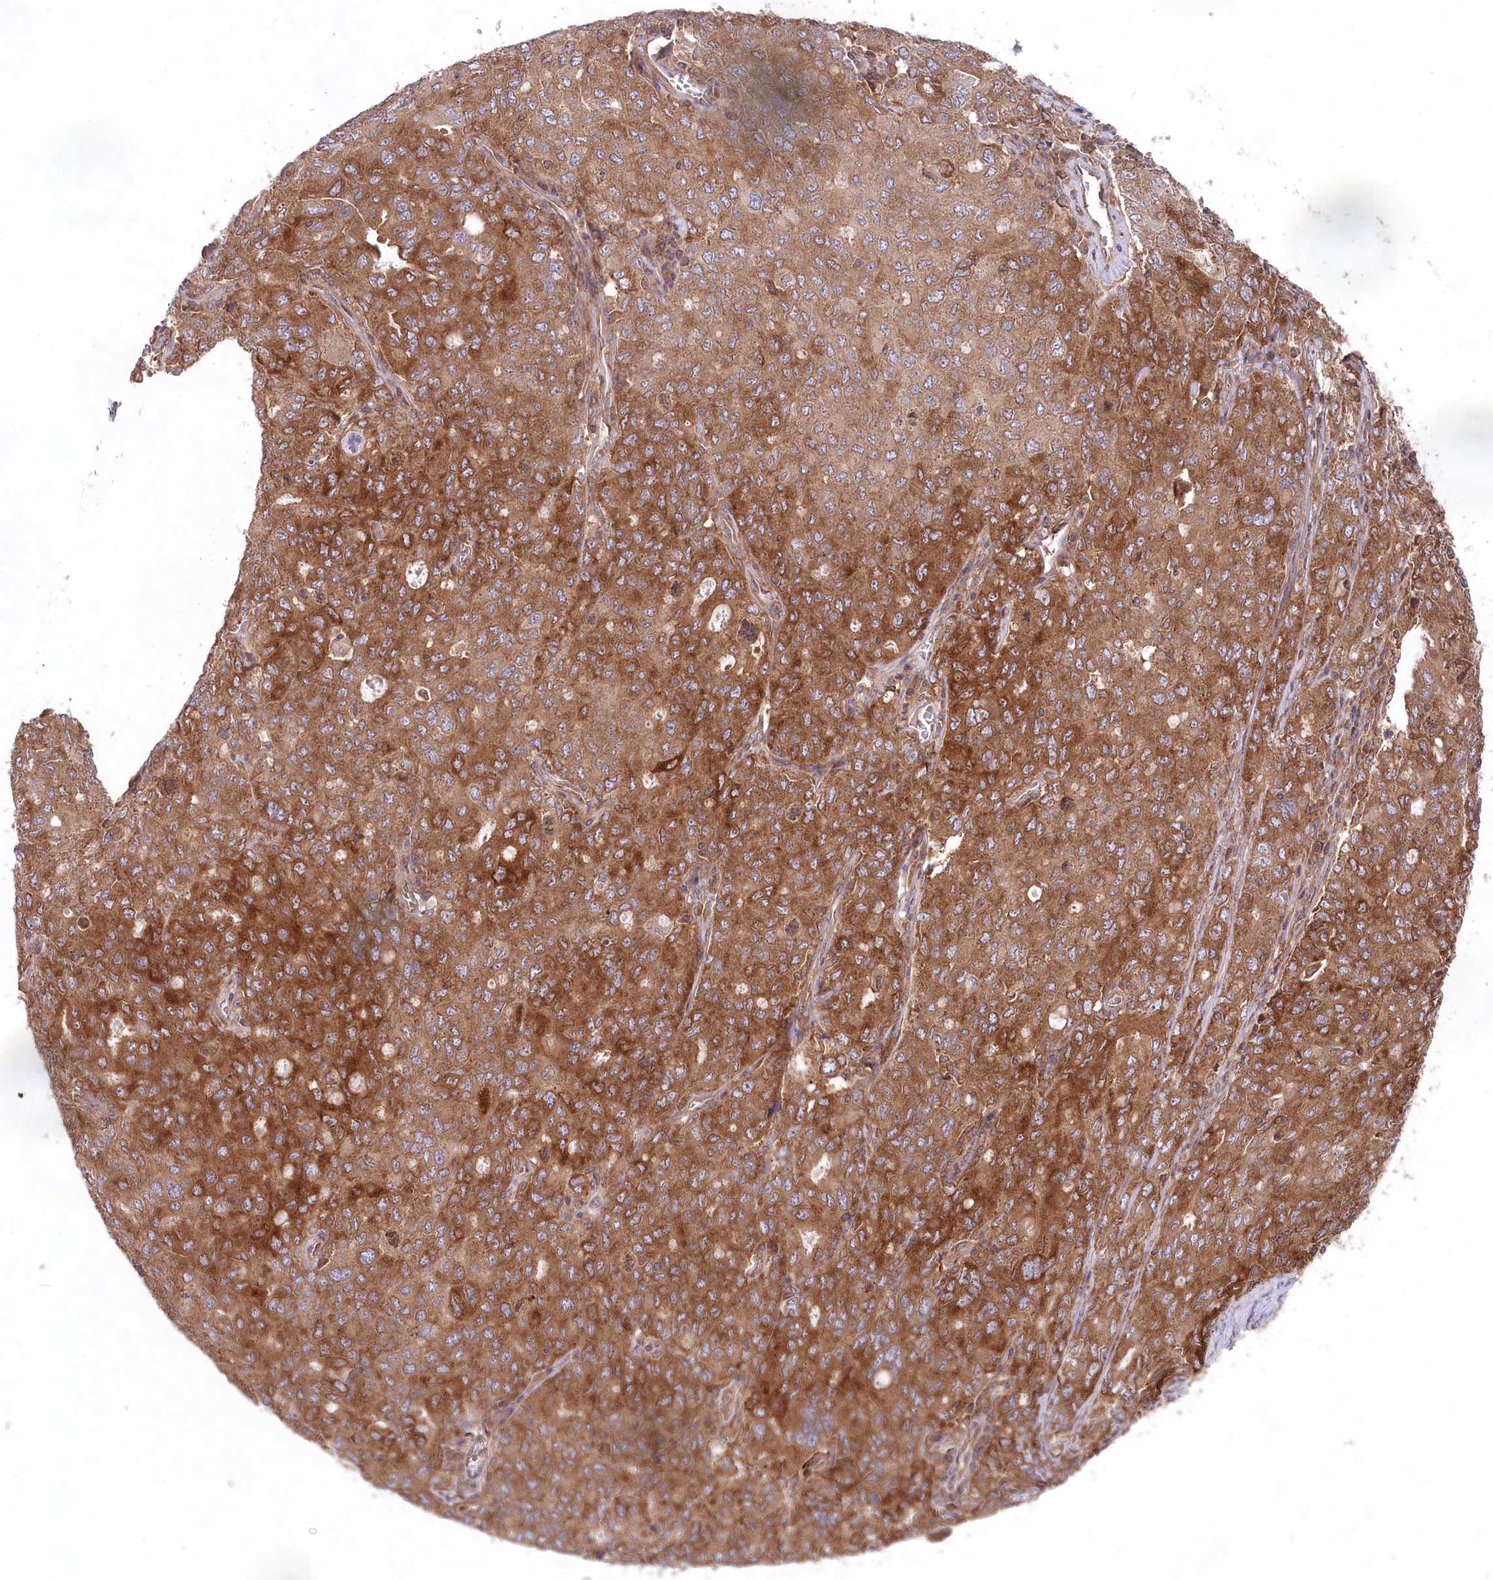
{"staining": {"intensity": "strong", "quantity": ">75%", "location": "cytoplasmic/membranous"}, "tissue": "ovarian cancer", "cell_type": "Tumor cells", "image_type": "cancer", "snomed": [{"axis": "morphology", "description": "Carcinoma, endometroid"}, {"axis": "topography", "description": "Ovary"}], "caption": "A histopathology image of ovarian endometroid carcinoma stained for a protein exhibits strong cytoplasmic/membranous brown staining in tumor cells. (brown staining indicates protein expression, while blue staining denotes nuclei).", "gene": "PPP1R21", "patient": {"sex": "female", "age": 62}}